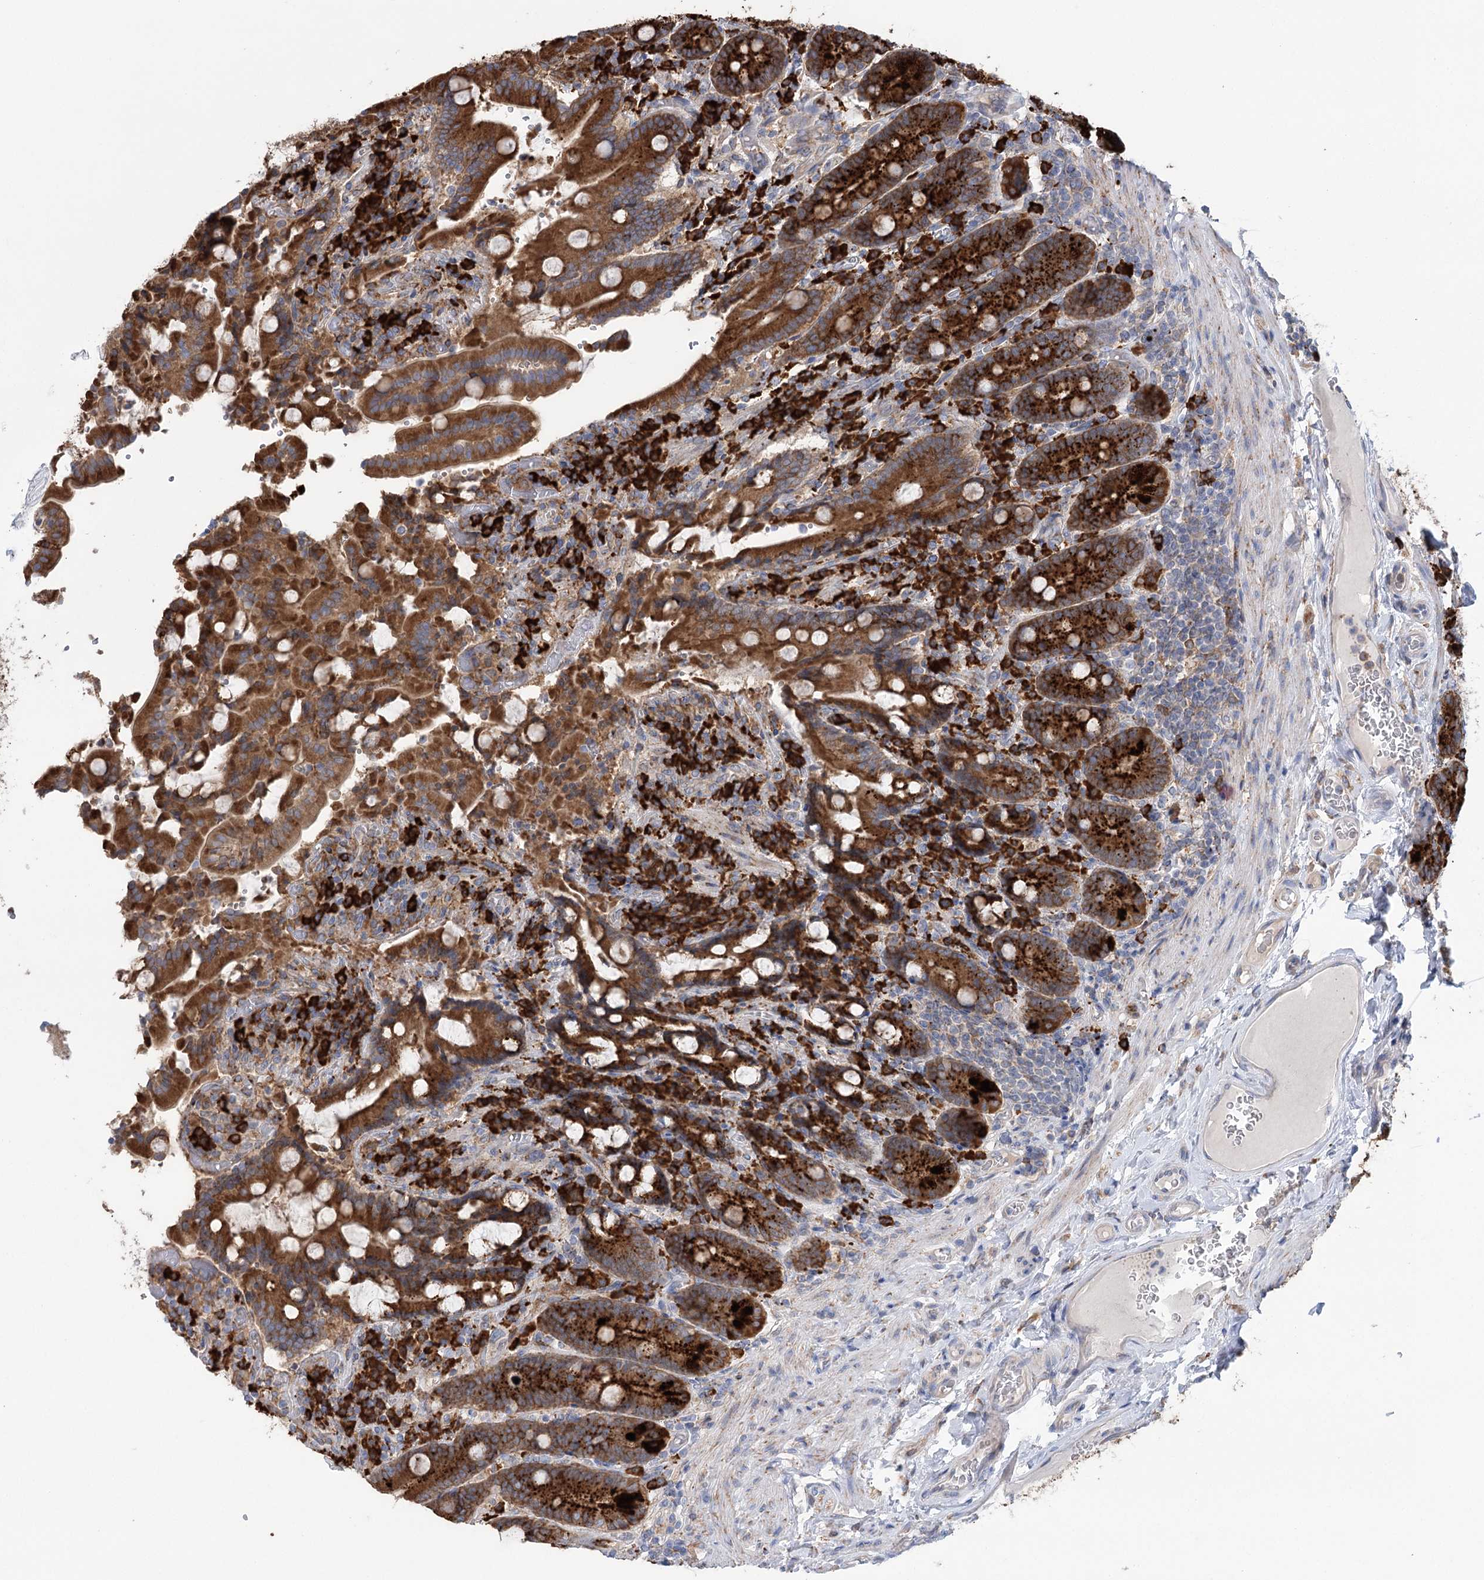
{"staining": {"intensity": "strong", "quantity": "25%-75%", "location": "cytoplasmic/membranous"}, "tissue": "duodenum", "cell_type": "Glandular cells", "image_type": "normal", "snomed": [{"axis": "morphology", "description": "Normal tissue, NOS"}, {"axis": "topography", "description": "Duodenum"}], "caption": "Duodenum stained with DAB immunohistochemistry demonstrates high levels of strong cytoplasmic/membranous staining in about 25%-75% of glandular cells. (Brightfield microscopy of DAB IHC at high magnification).", "gene": "METTL24", "patient": {"sex": "female", "age": 62}}